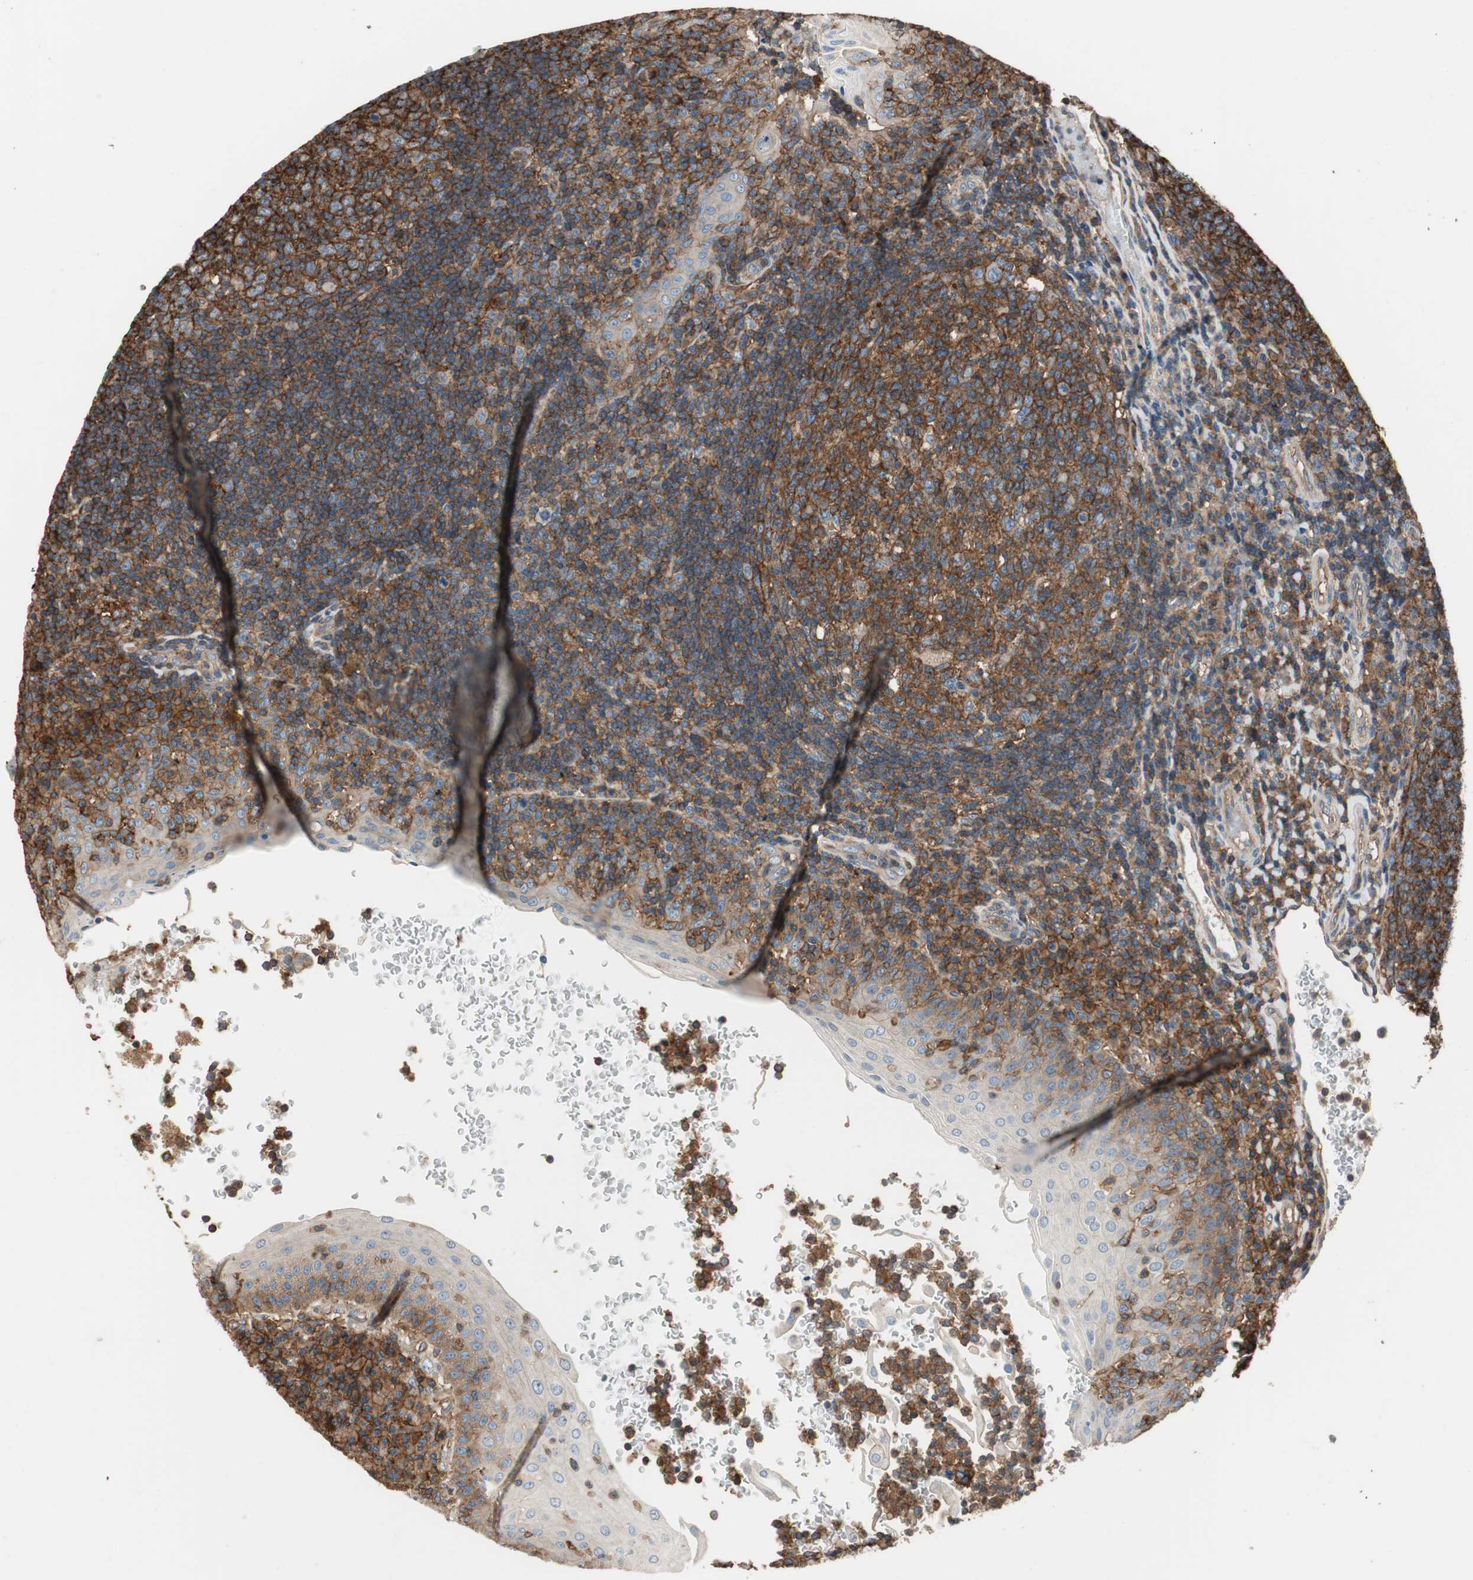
{"staining": {"intensity": "moderate", "quantity": ">75%", "location": "cytoplasmic/membranous"}, "tissue": "tonsil", "cell_type": "Germinal center cells", "image_type": "normal", "snomed": [{"axis": "morphology", "description": "Normal tissue, NOS"}, {"axis": "topography", "description": "Tonsil"}], "caption": "Benign tonsil exhibits moderate cytoplasmic/membranous positivity in about >75% of germinal center cells Using DAB (brown) and hematoxylin (blue) stains, captured at high magnification using brightfield microscopy..", "gene": "IL1RL1", "patient": {"sex": "female", "age": 40}}